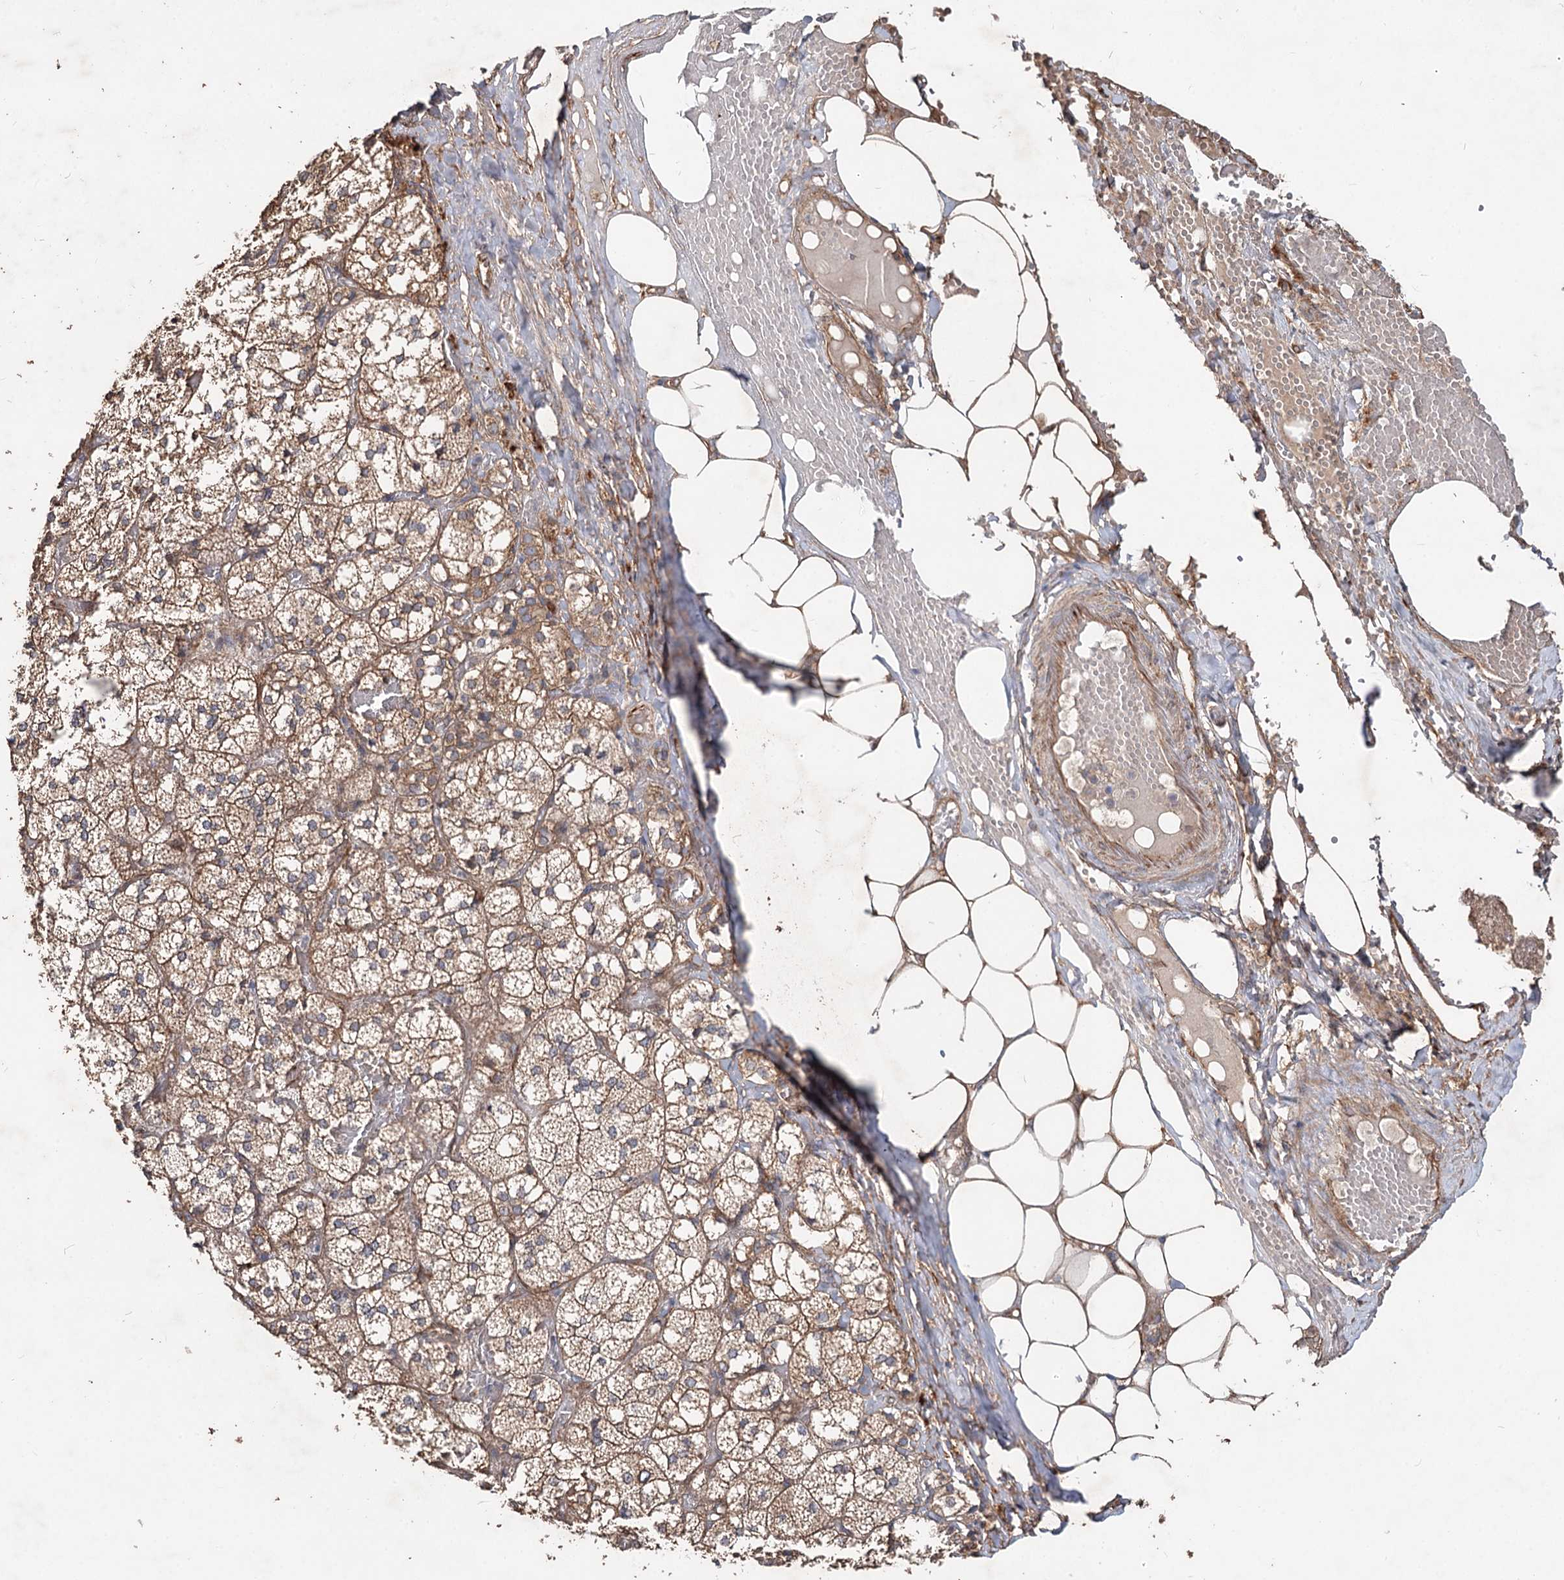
{"staining": {"intensity": "moderate", "quantity": "25%-75%", "location": "cytoplasmic/membranous"}, "tissue": "adrenal gland", "cell_type": "Glandular cells", "image_type": "normal", "snomed": [{"axis": "morphology", "description": "Normal tissue, NOS"}, {"axis": "topography", "description": "Adrenal gland"}], "caption": "About 25%-75% of glandular cells in normal adrenal gland demonstrate moderate cytoplasmic/membranous protein staining as visualized by brown immunohistochemical staining.", "gene": "SPART", "patient": {"sex": "female", "age": 61}}